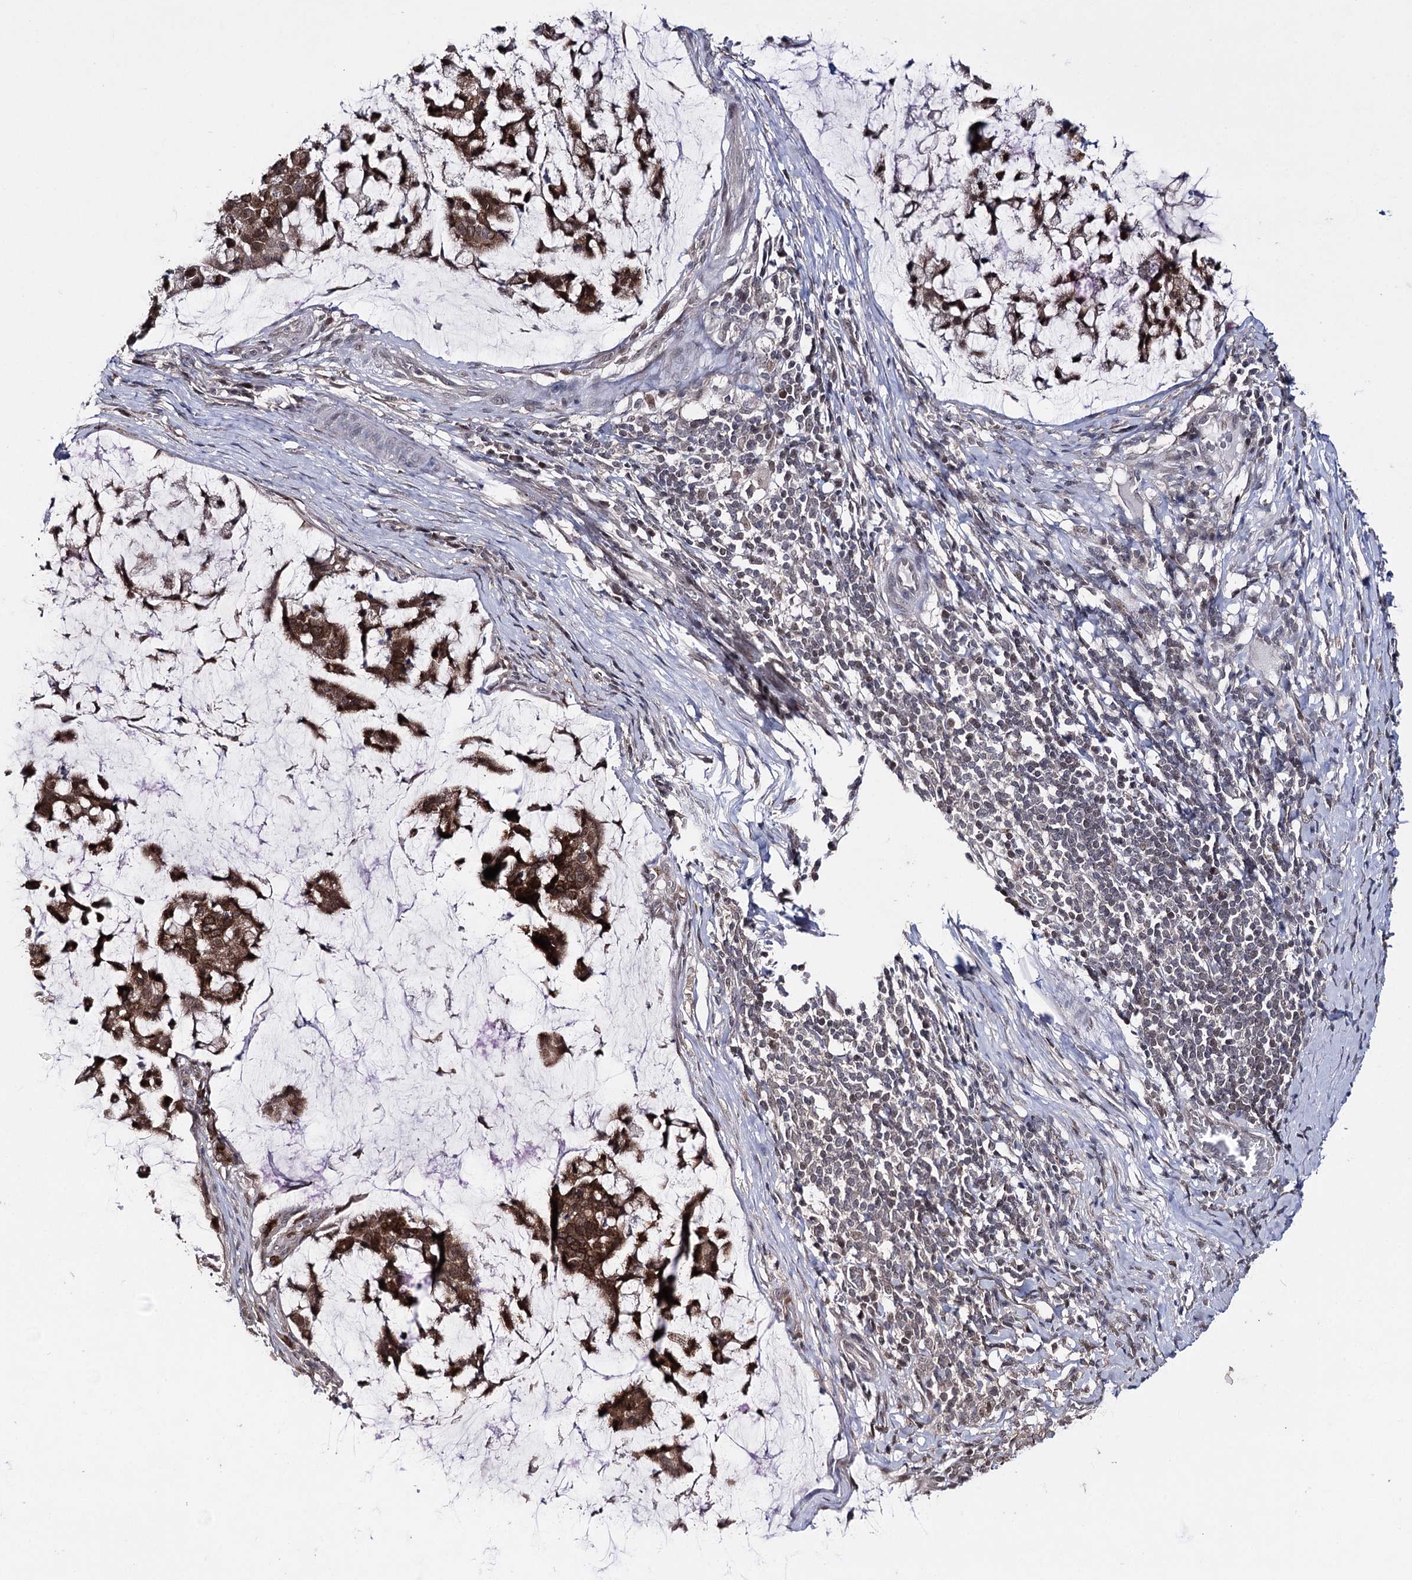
{"staining": {"intensity": "strong", "quantity": ">75%", "location": "cytoplasmic/membranous"}, "tissue": "stomach cancer", "cell_type": "Tumor cells", "image_type": "cancer", "snomed": [{"axis": "morphology", "description": "Adenocarcinoma, NOS"}, {"axis": "topography", "description": "Stomach, lower"}], "caption": "Stomach cancer stained for a protein reveals strong cytoplasmic/membranous positivity in tumor cells.", "gene": "HSD11B2", "patient": {"sex": "male", "age": 67}}